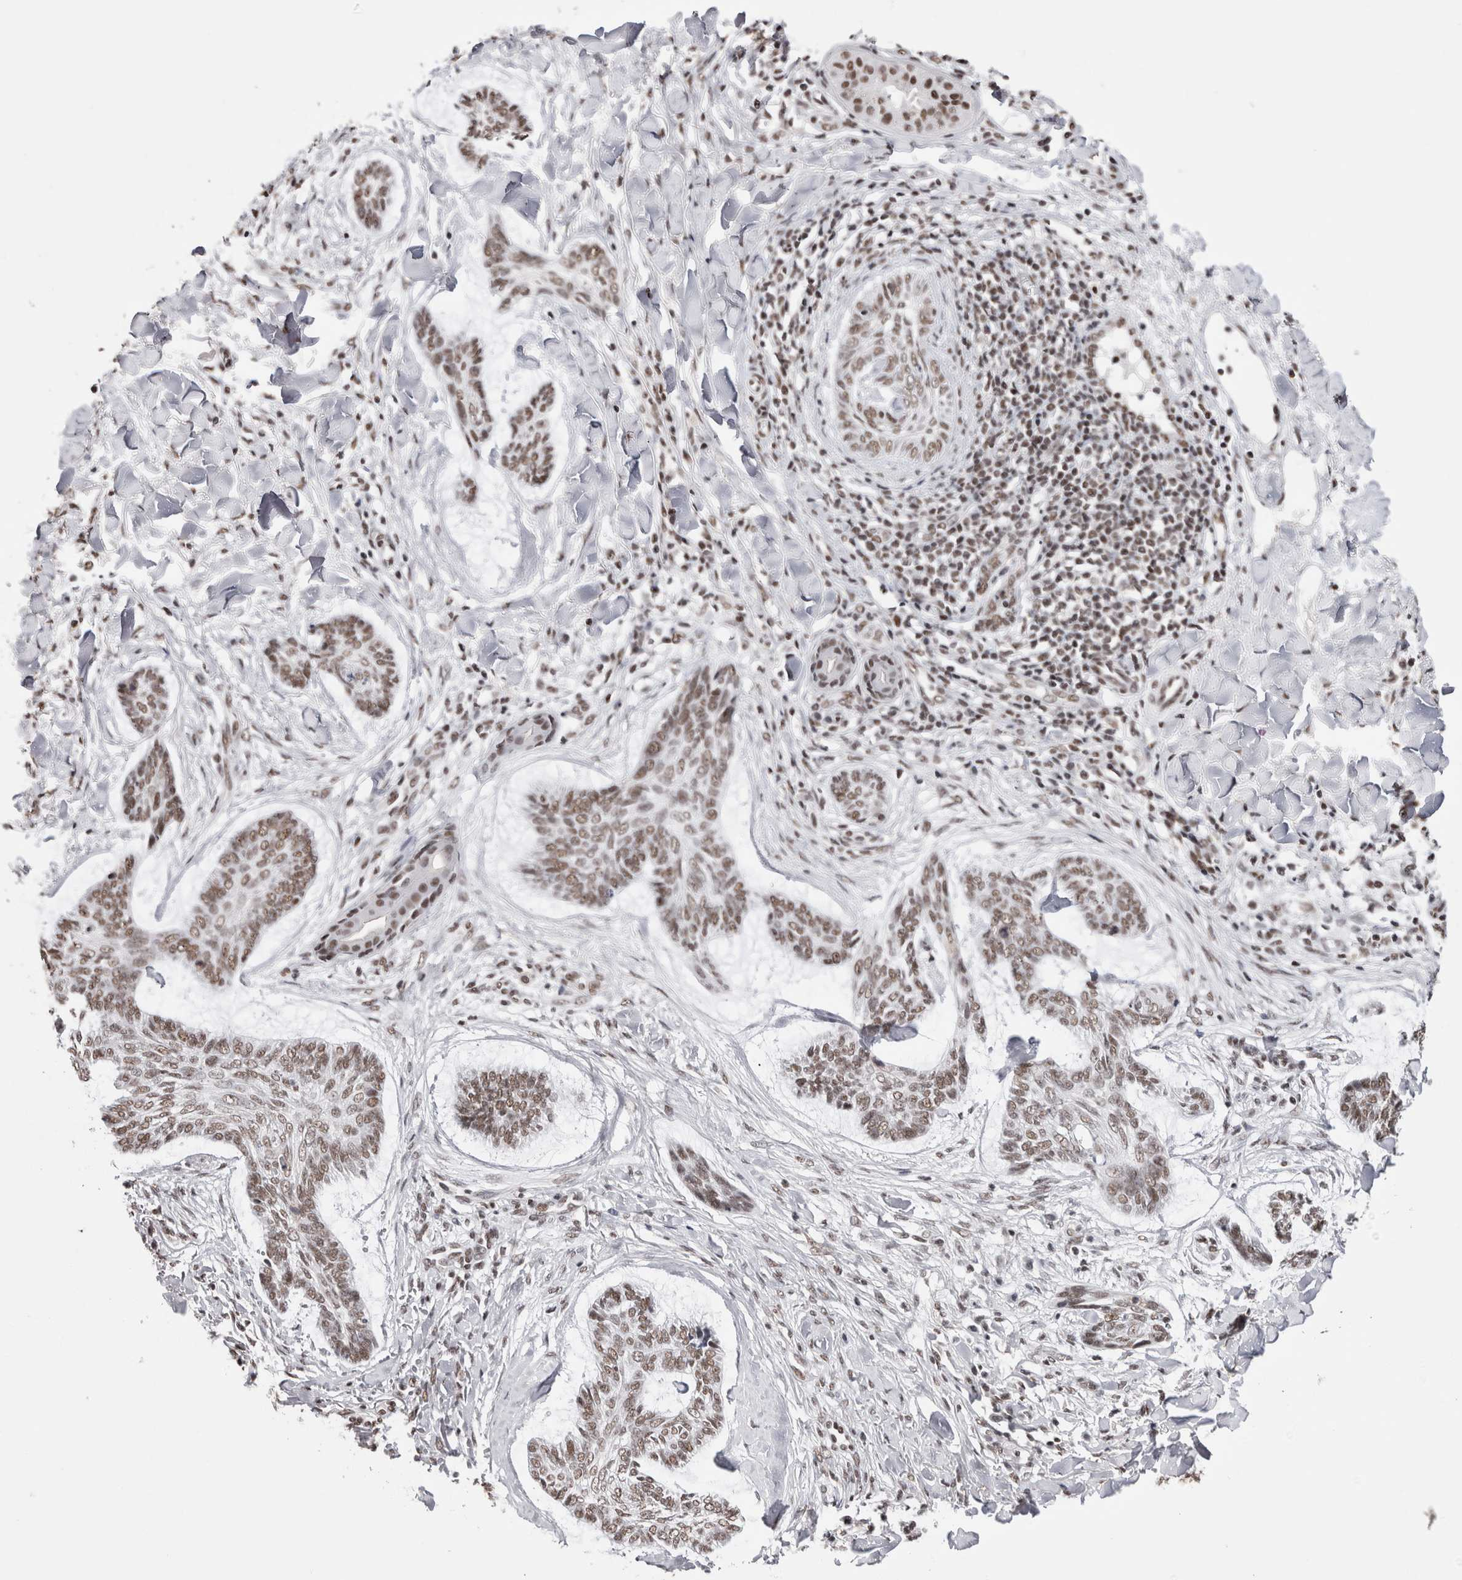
{"staining": {"intensity": "moderate", "quantity": ">75%", "location": "nuclear"}, "tissue": "skin cancer", "cell_type": "Tumor cells", "image_type": "cancer", "snomed": [{"axis": "morphology", "description": "Basal cell carcinoma"}, {"axis": "topography", "description": "Skin"}], "caption": "Human skin cancer stained with a brown dye exhibits moderate nuclear positive positivity in about >75% of tumor cells.", "gene": "SMC1A", "patient": {"sex": "male", "age": 43}}